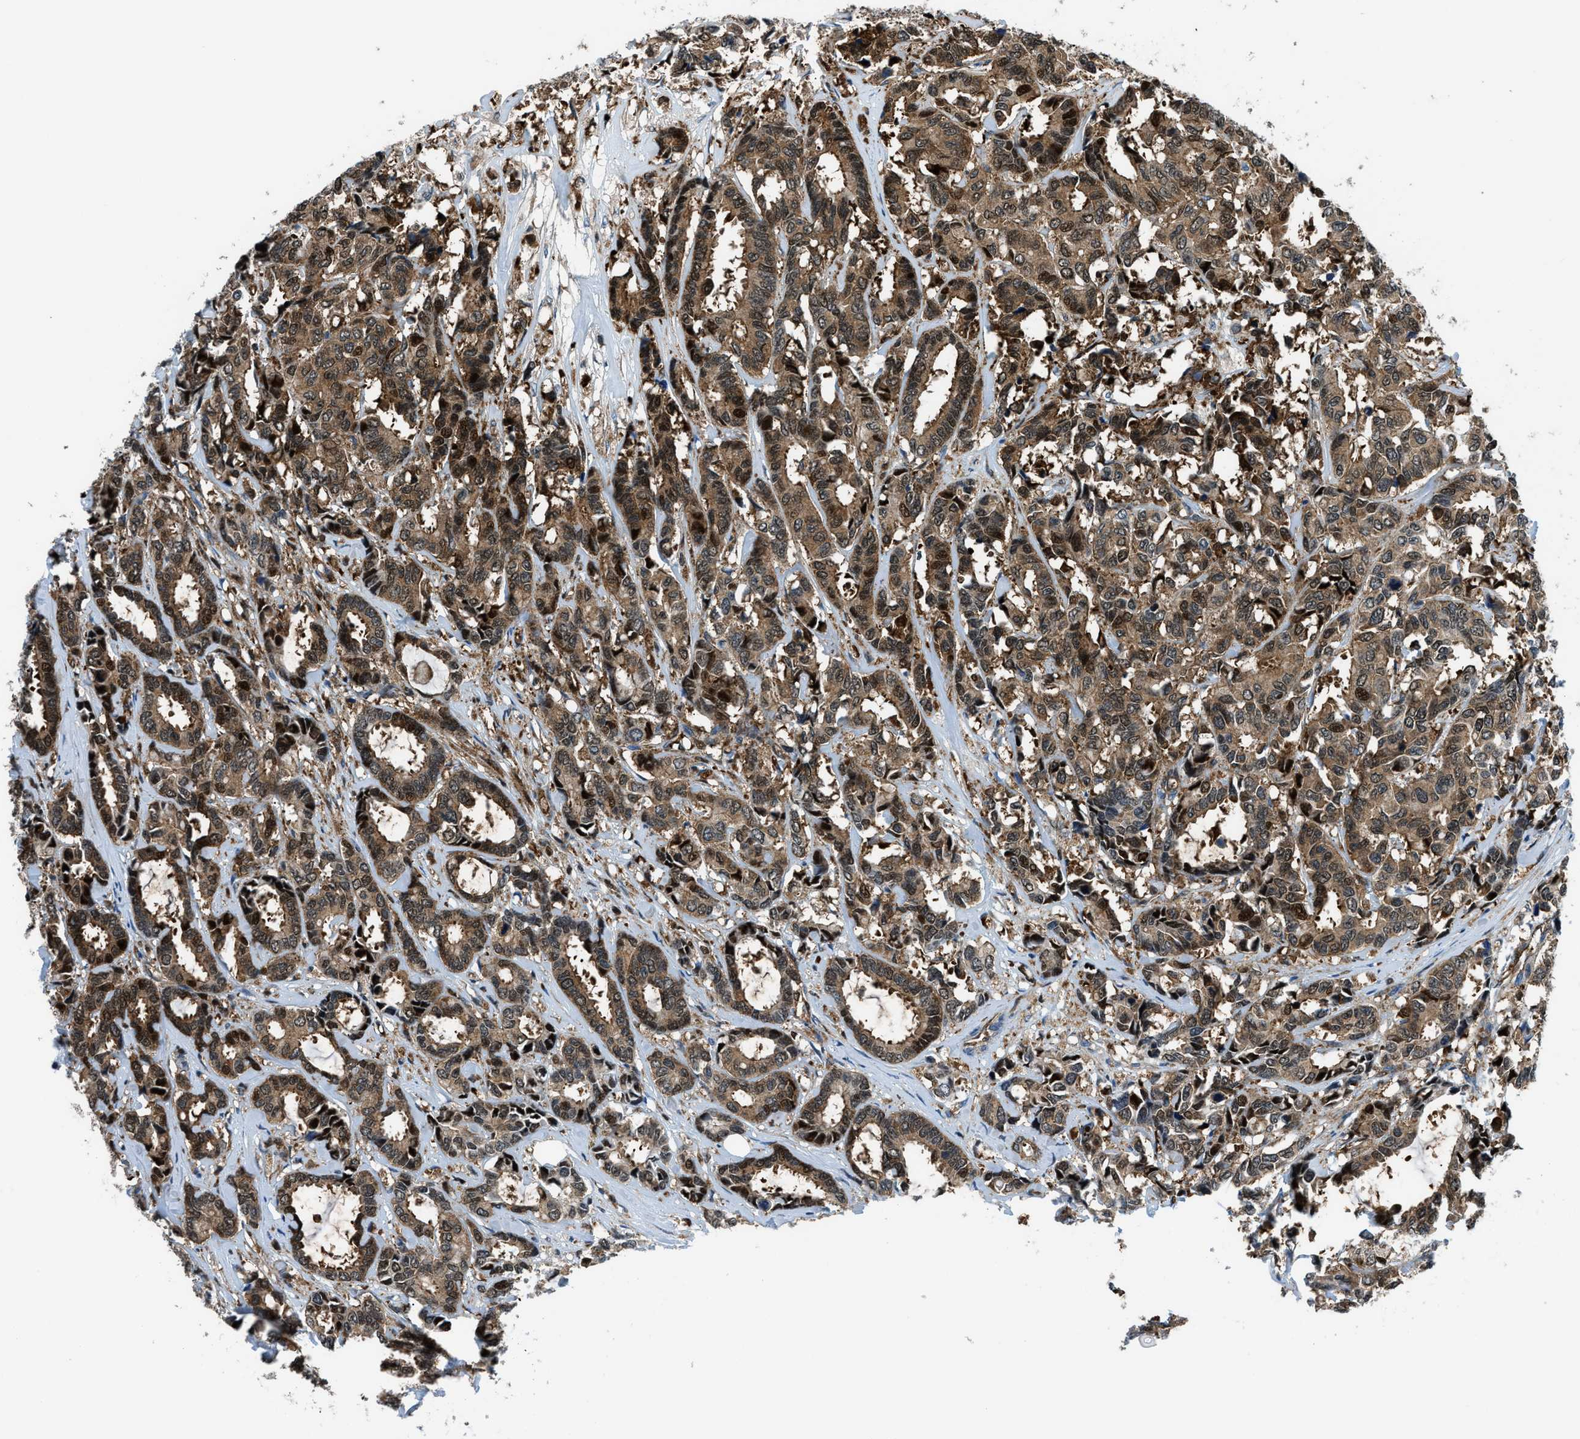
{"staining": {"intensity": "strong", "quantity": ">75%", "location": "cytoplasmic/membranous,nuclear"}, "tissue": "breast cancer", "cell_type": "Tumor cells", "image_type": "cancer", "snomed": [{"axis": "morphology", "description": "Duct carcinoma"}, {"axis": "topography", "description": "Breast"}], "caption": "Immunohistochemistry (IHC) (DAB) staining of breast cancer (intraductal carcinoma) demonstrates strong cytoplasmic/membranous and nuclear protein positivity in approximately >75% of tumor cells.", "gene": "YWHAE", "patient": {"sex": "female", "age": 87}}